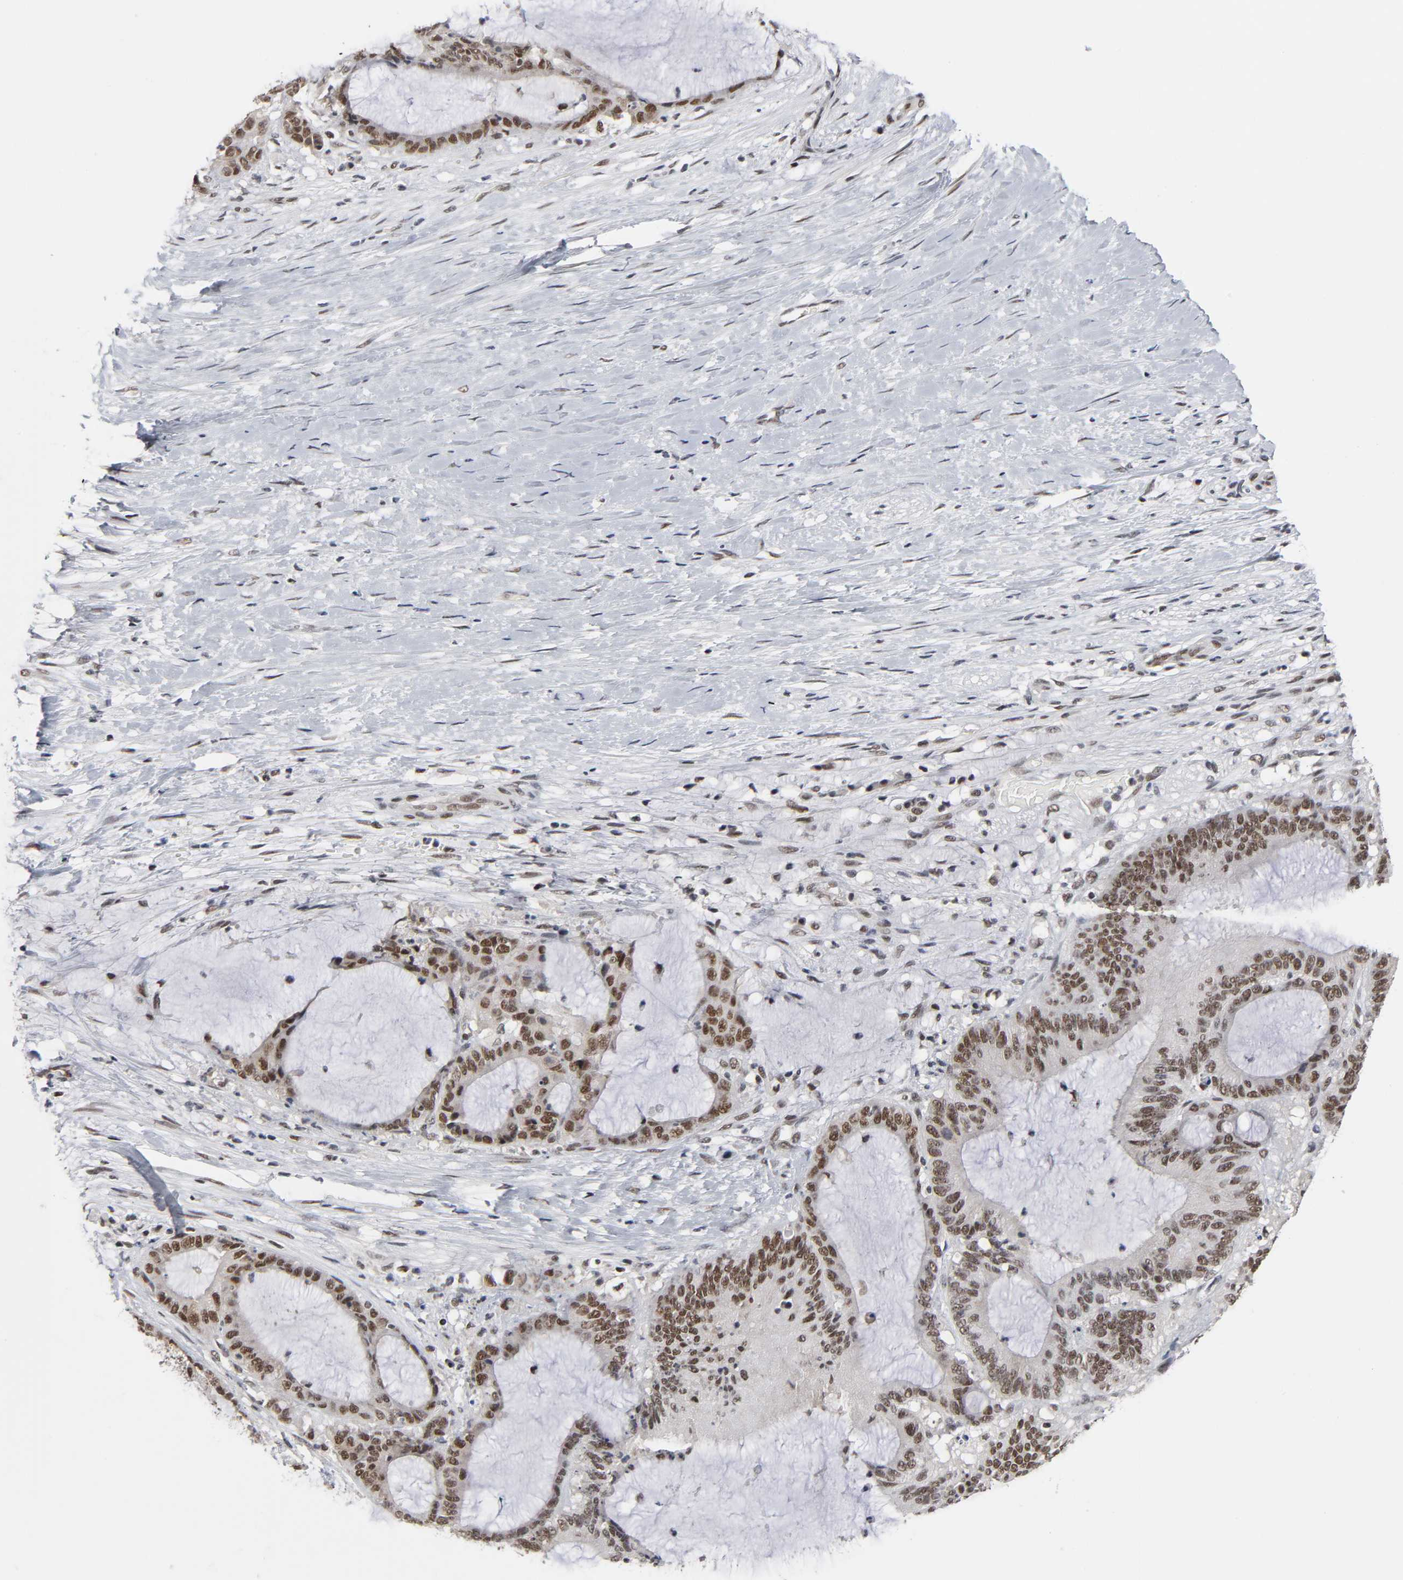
{"staining": {"intensity": "moderate", "quantity": ">75%", "location": "nuclear"}, "tissue": "liver cancer", "cell_type": "Tumor cells", "image_type": "cancer", "snomed": [{"axis": "morphology", "description": "Cholangiocarcinoma"}, {"axis": "topography", "description": "Liver"}], "caption": "Brown immunohistochemical staining in liver cancer shows moderate nuclear staining in approximately >75% of tumor cells. Nuclei are stained in blue.", "gene": "TRIM33", "patient": {"sex": "female", "age": 73}}